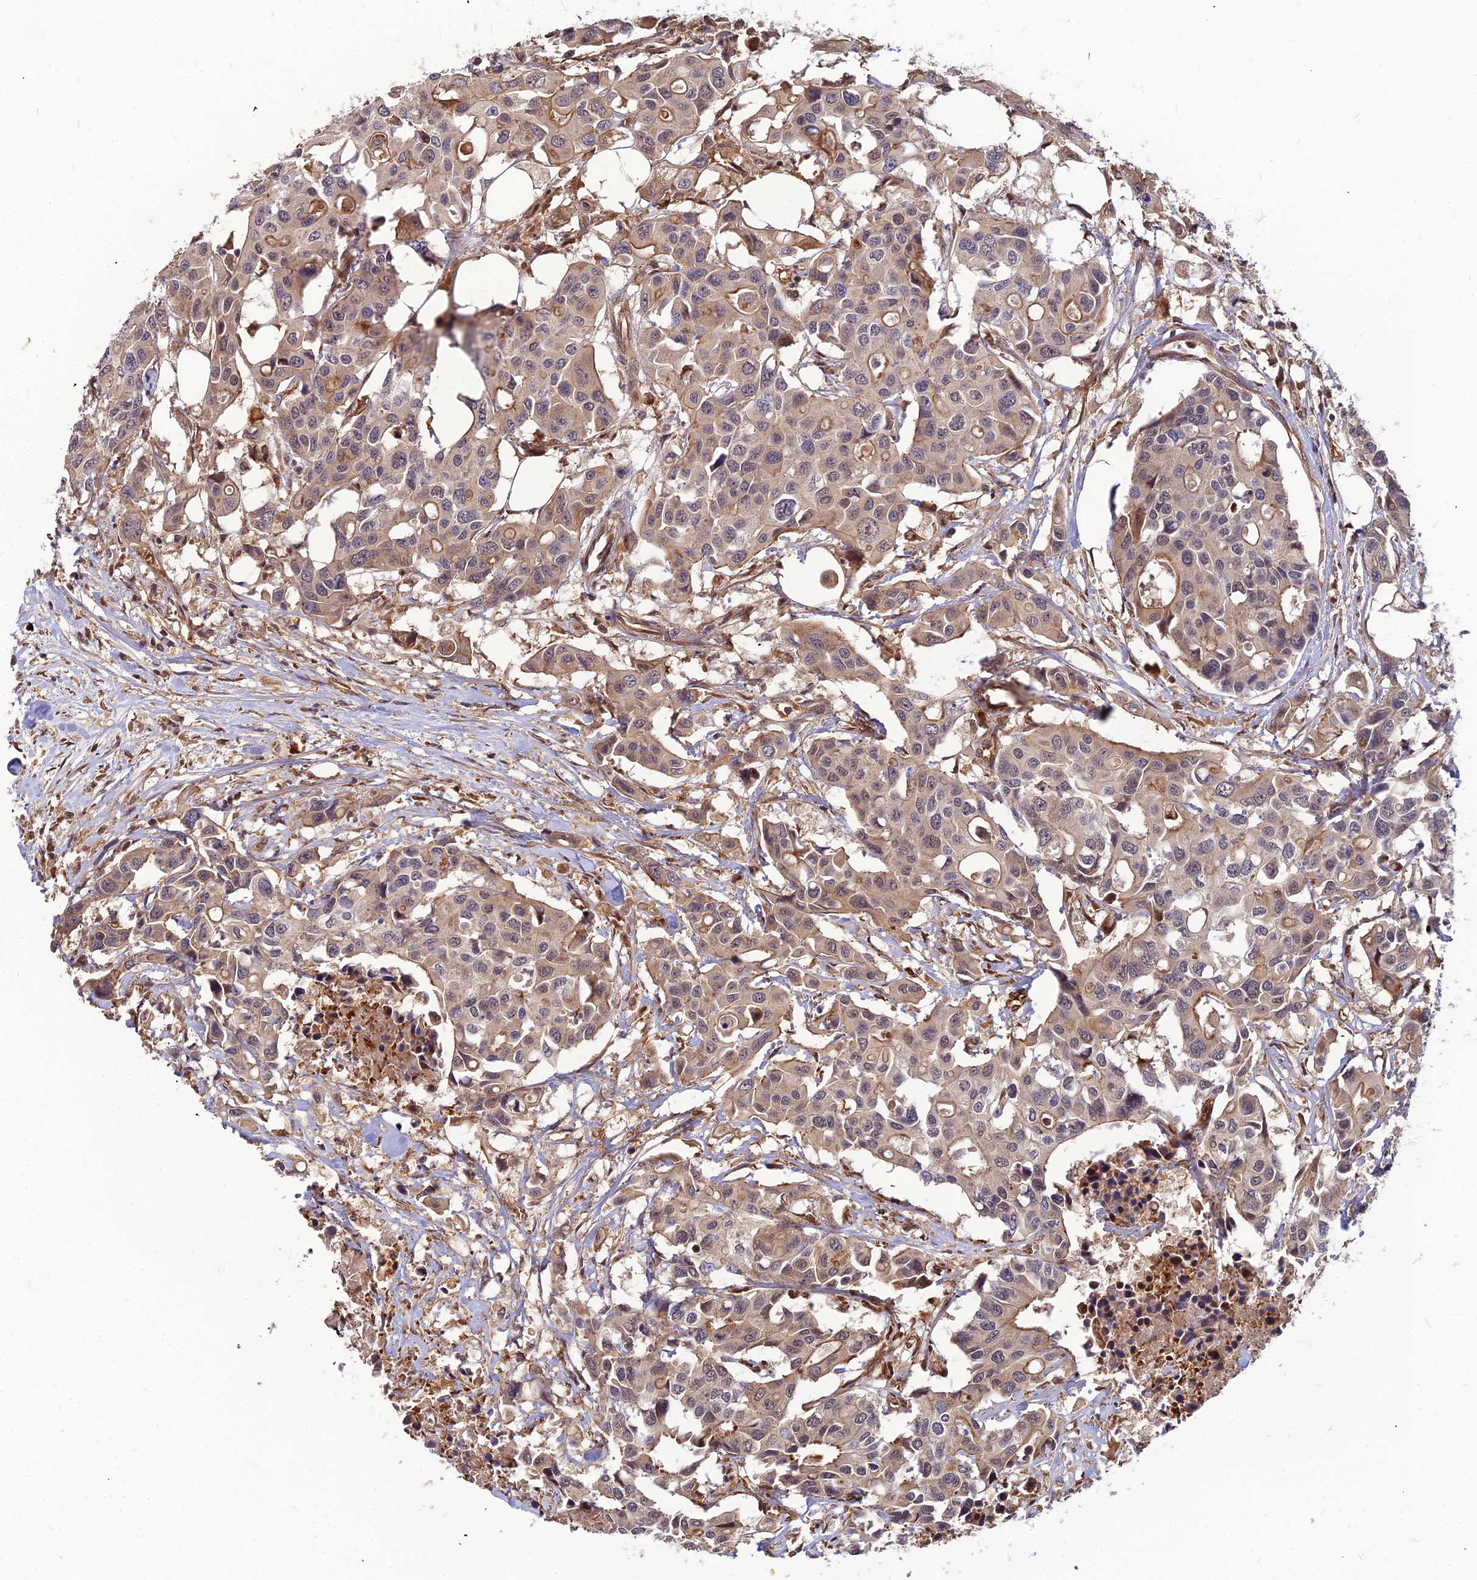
{"staining": {"intensity": "weak", "quantity": "25%-75%", "location": "cytoplasmic/membranous"}, "tissue": "colorectal cancer", "cell_type": "Tumor cells", "image_type": "cancer", "snomed": [{"axis": "morphology", "description": "Adenocarcinoma, NOS"}, {"axis": "topography", "description": "Colon"}], "caption": "Immunohistochemistry (IHC) micrograph of colorectal cancer stained for a protein (brown), which shows low levels of weak cytoplasmic/membranous staining in approximately 25%-75% of tumor cells.", "gene": "ZNF467", "patient": {"sex": "male", "age": 77}}